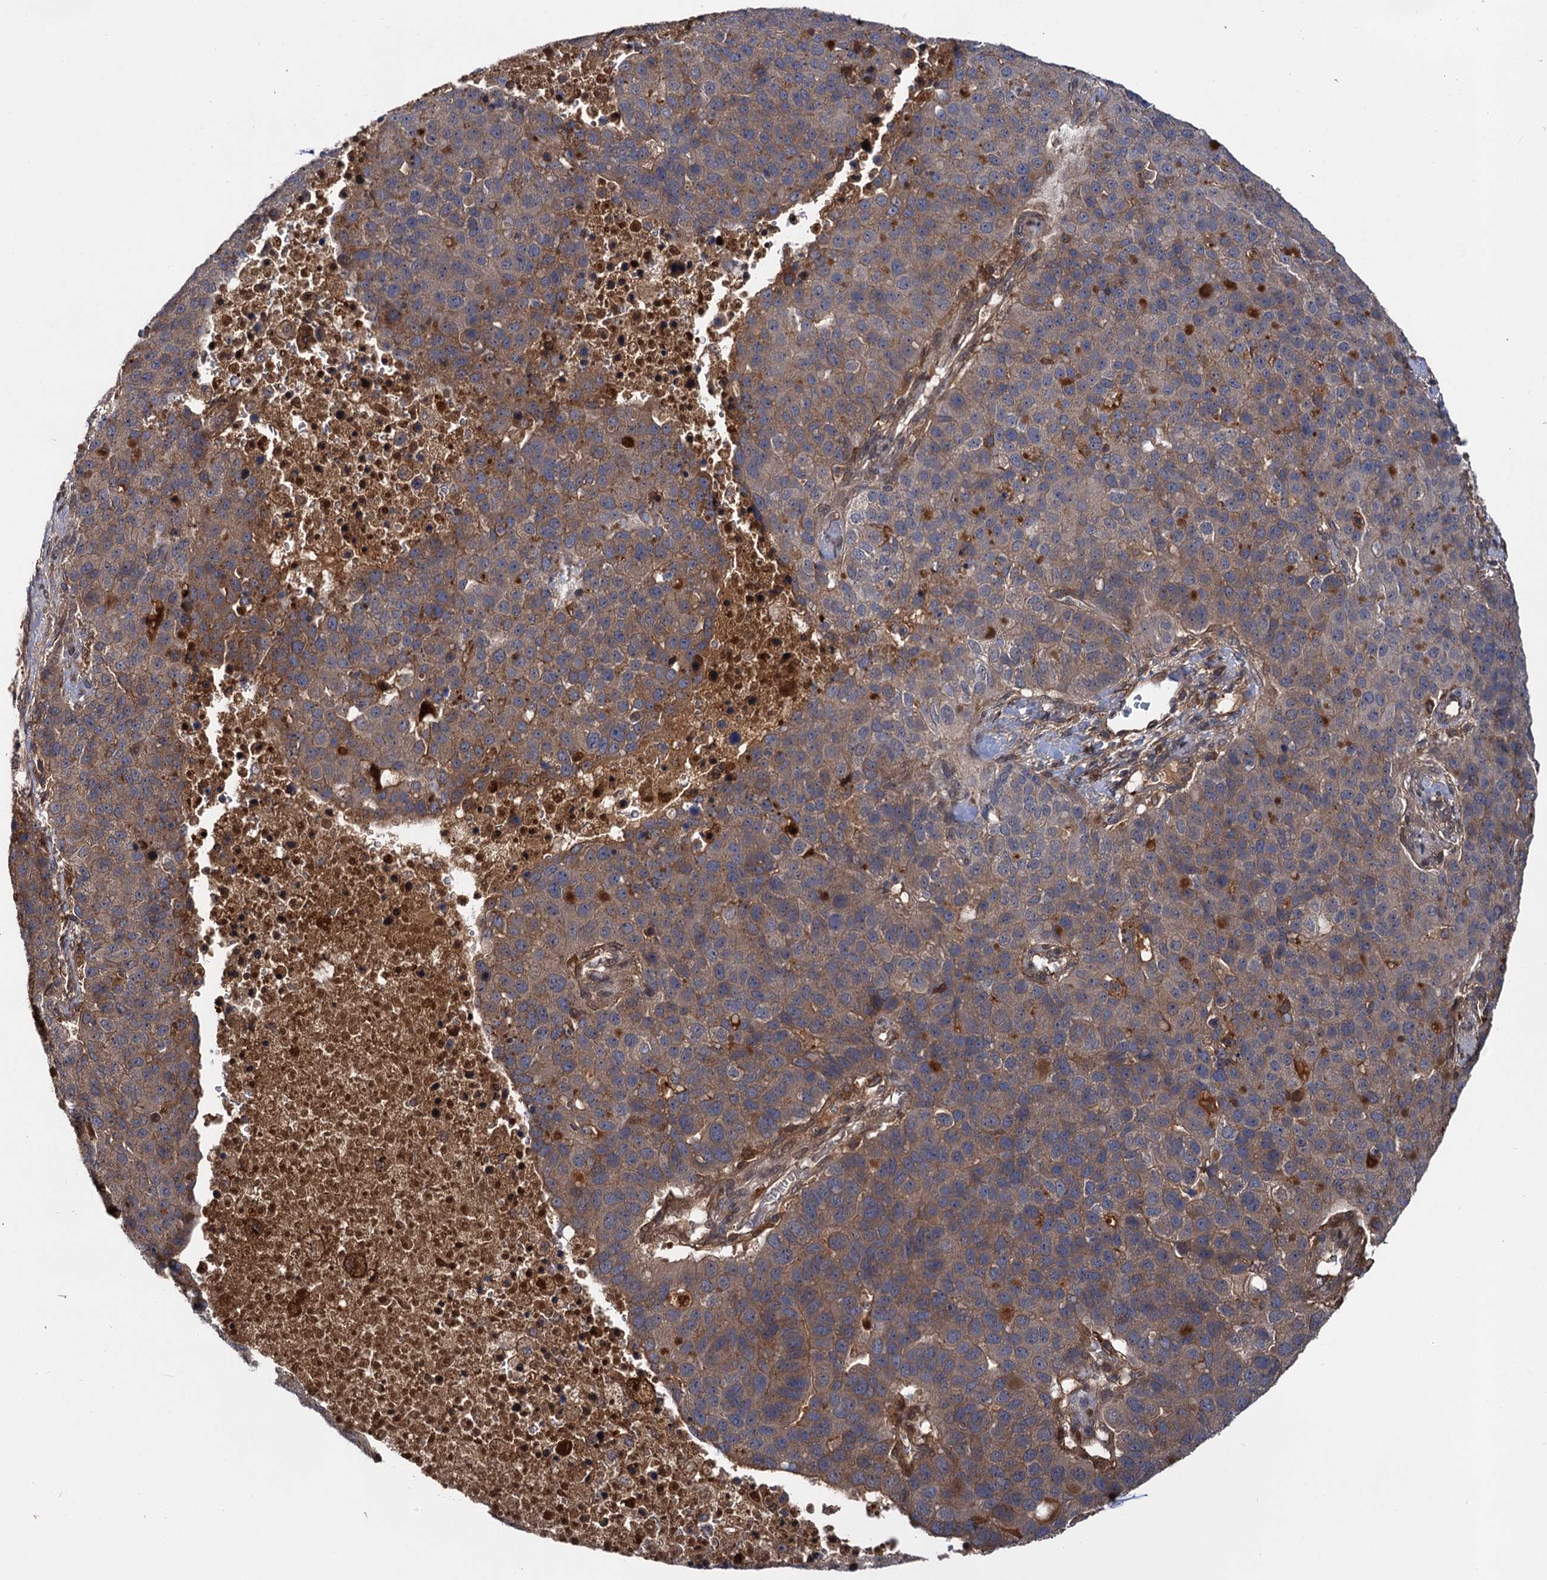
{"staining": {"intensity": "weak", "quantity": "25%-75%", "location": "cytoplasmic/membranous"}, "tissue": "pancreatic cancer", "cell_type": "Tumor cells", "image_type": "cancer", "snomed": [{"axis": "morphology", "description": "Adenocarcinoma, NOS"}, {"axis": "topography", "description": "Pancreas"}], "caption": "IHC (DAB (3,3'-diaminobenzidine)) staining of pancreatic adenocarcinoma exhibits weak cytoplasmic/membranous protein staining in approximately 25%-75% of tumor cells.", "gene": "SELENOP", "patient": {"sex": "female", "age": 61}}